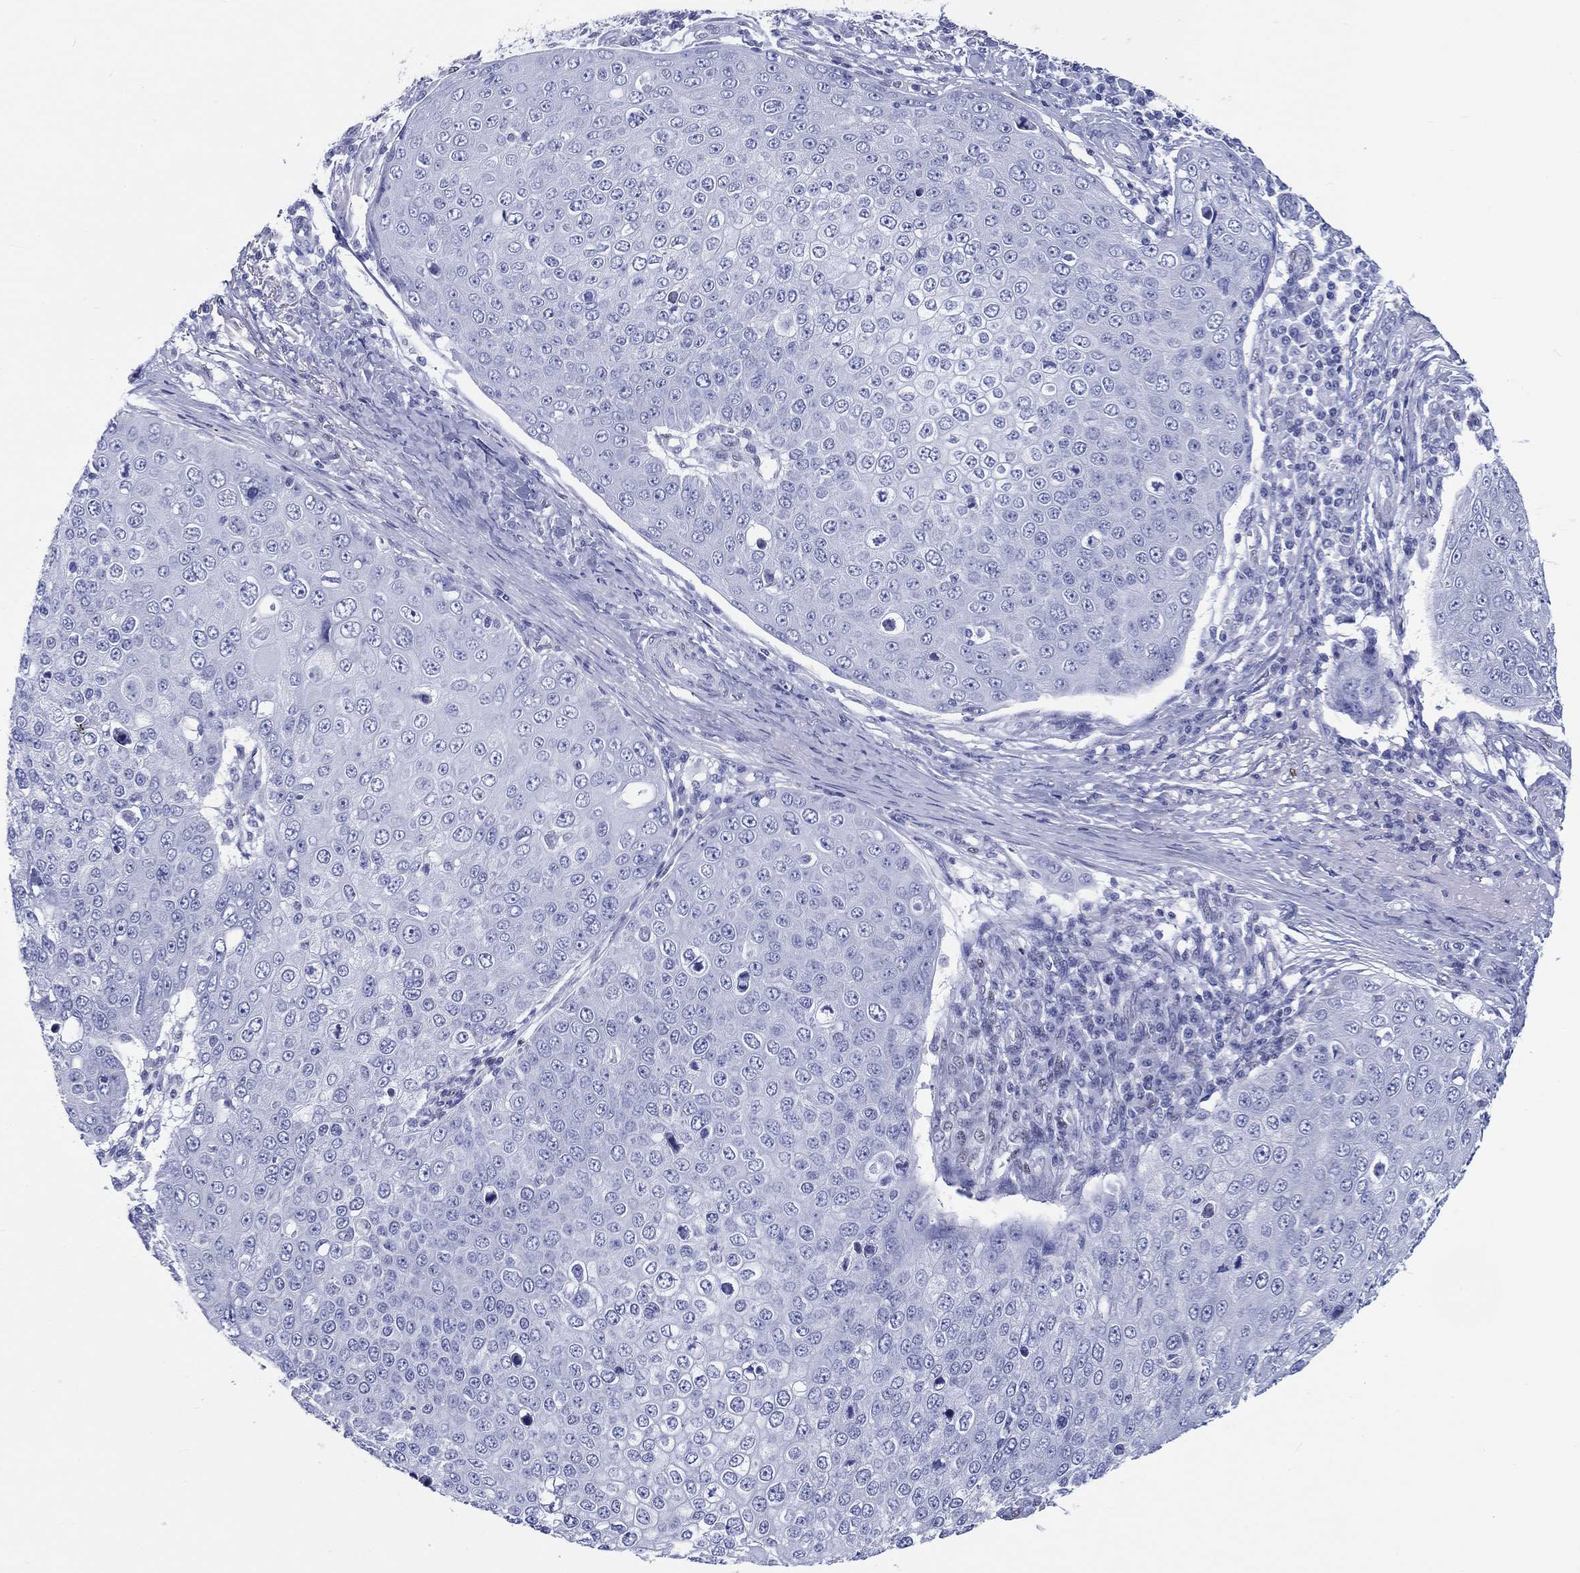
{"staining": {"intensity": "negative", "quantity": "none", "location": "none"}, "tissue": "skin cancer", "cell_type": "Tumor cells", "image_type": "cancer", "snomed": [{"axis": "morphology", "description": "Squamous cell carcinoma, NOS"}, {"axis": "topography", "description": "Skin"}], "caption": "Skin squamous cell carcinoma was stained to show a protein in brown. There is no significant expression in tumor cells.", "gene": "H1-1", "patient": {"sex": "male", "age": 71}}